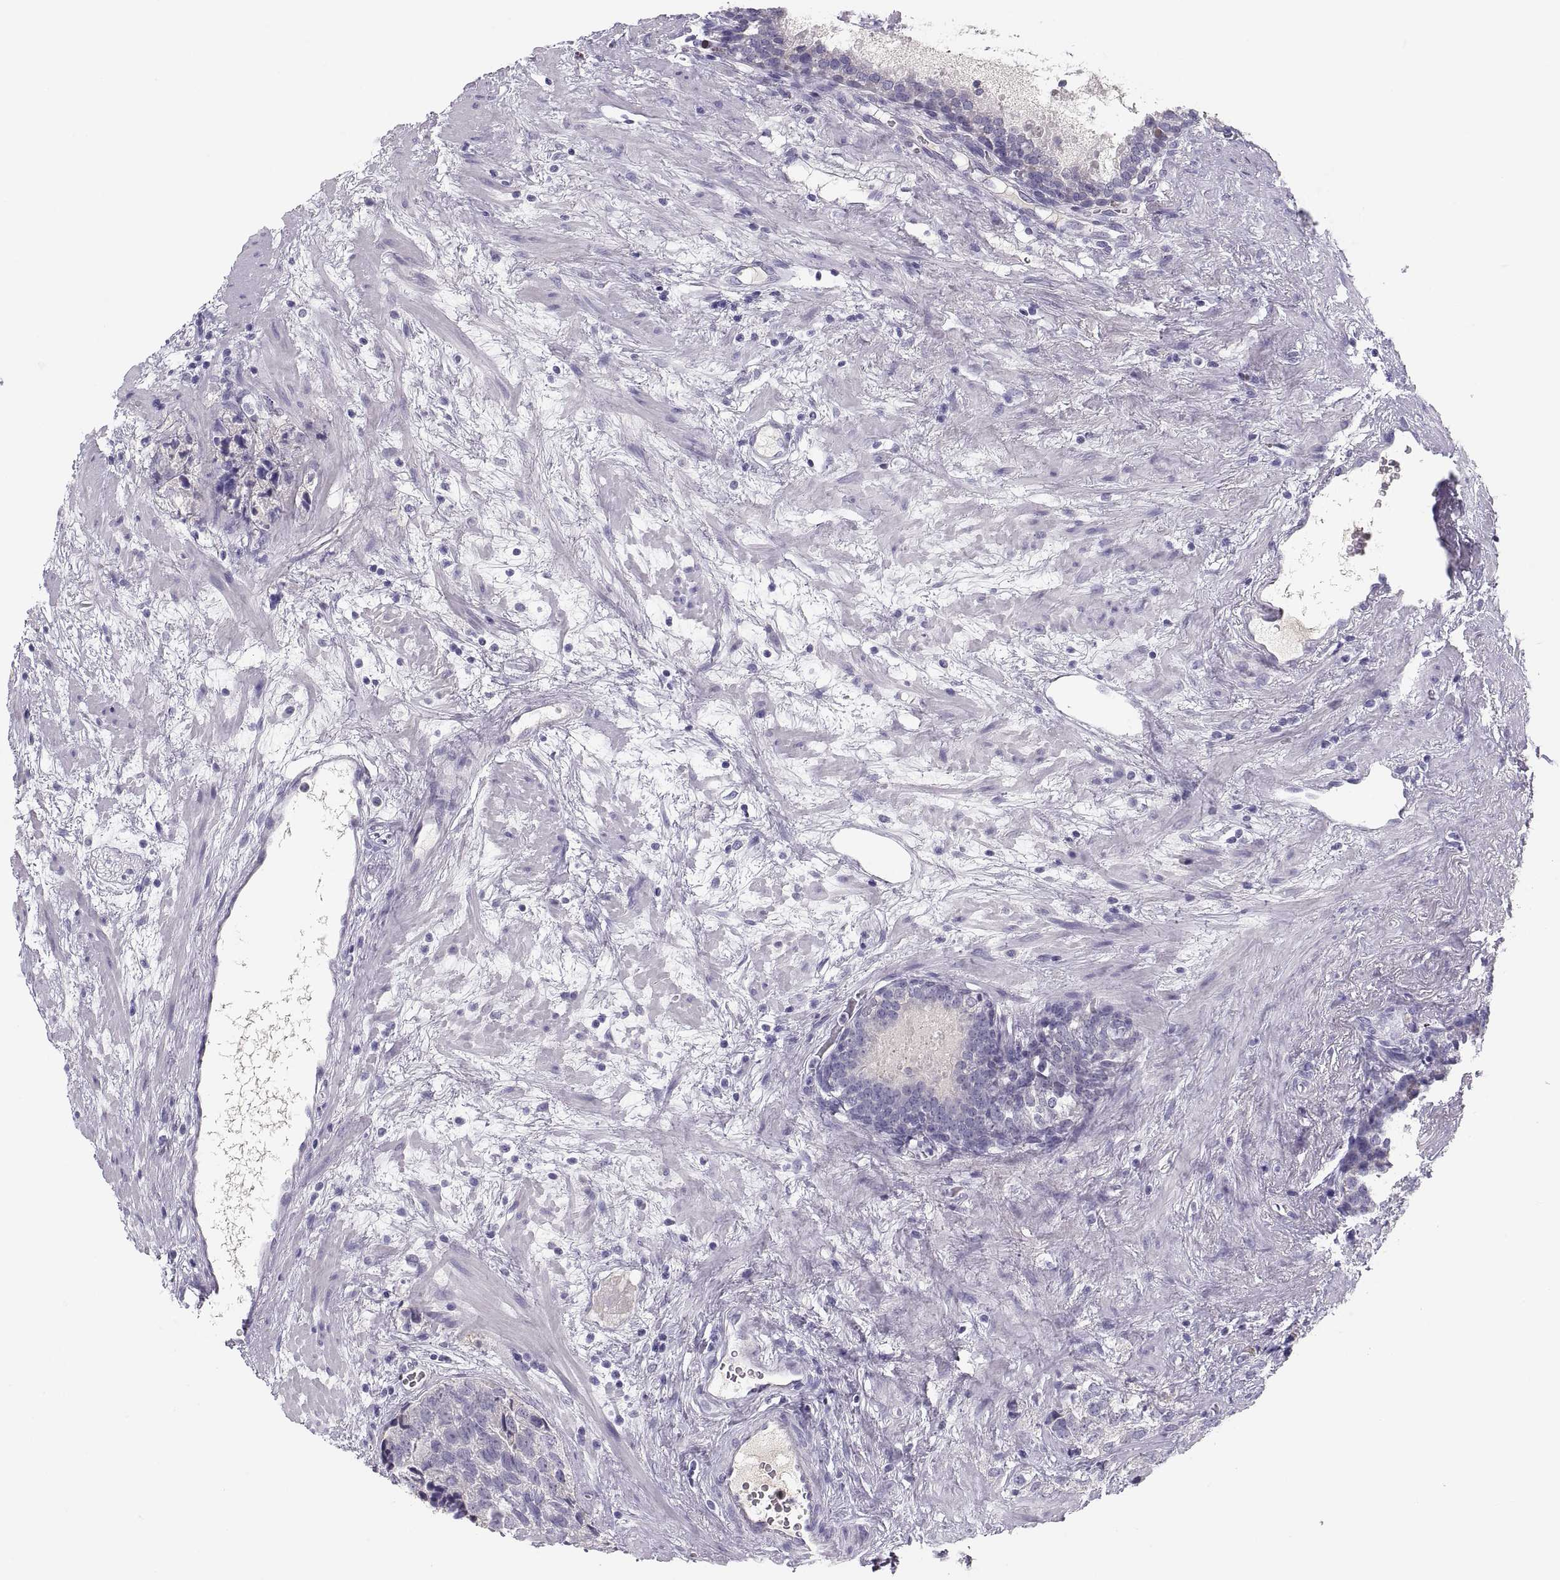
{"staining": {"intensity": "negative", "quantity": "none", "location": "none"}, "tissue": "prostate cancer", "cell_type": "Tumor cells", "image_type": "cancer", "snomed": [{"axis": "morphology", "description": "Adenocarcinoma, NOS"}, {"axis": "topography", "description": "Prostate and seminal vesicle, NOS"}], "caption": "This is a photomicrograph of immunohistochemistry (IHC) staining of prostate adenocarcinoma, which shows no expression in tumor cells.", "gene": "MAGEB2", "patient": {"sex": "male", "age": 63}}